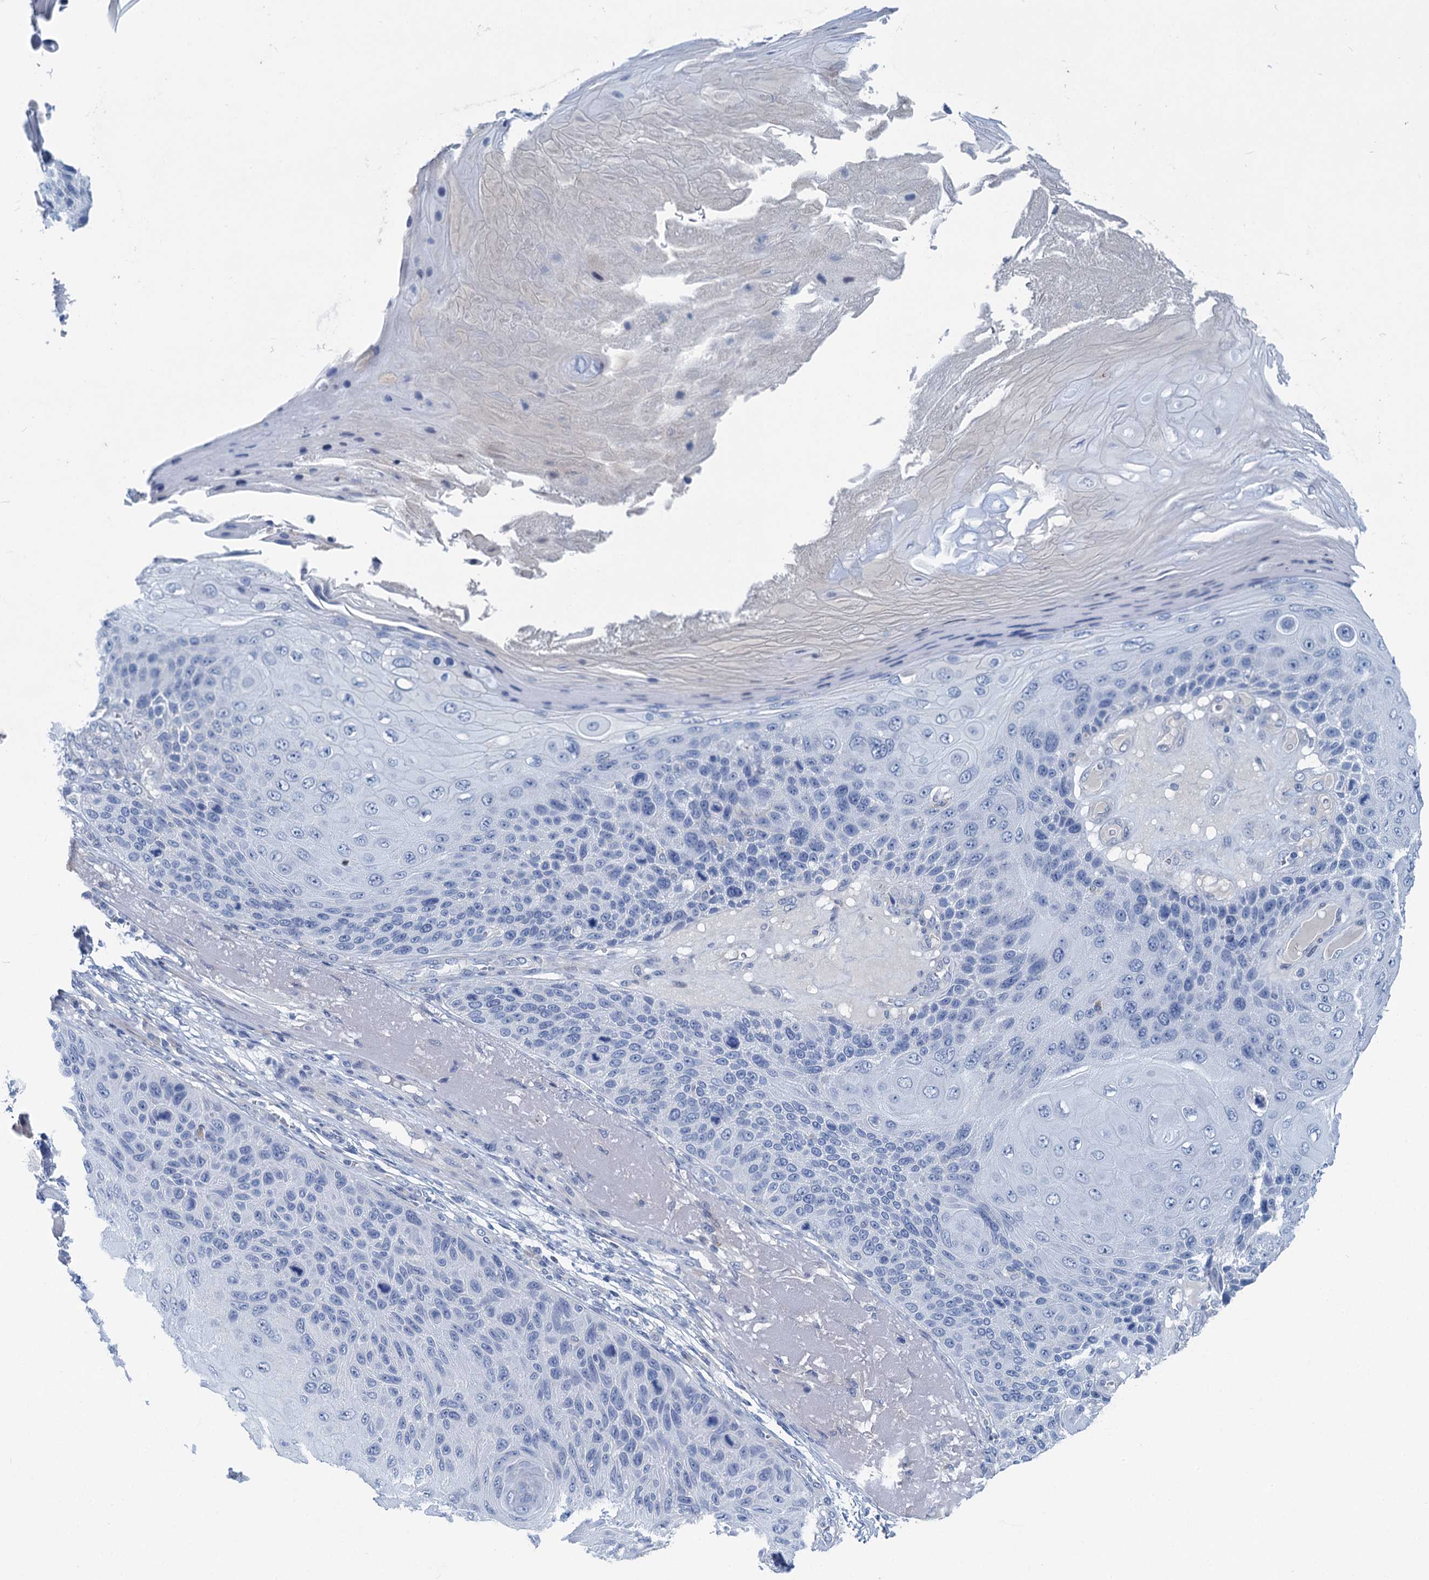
{"staining": {"intensity": "negative", "quantity": "none", "location": "none"}, "tissue": "skin cancer", "cell_type": "Tumor cells", "image_type": "cancer", "snomed": [{"axis": "morphology", "description": "Squamous cell carcinoma, NOS"}, {"axis": "topography", "description": "Skin"}], "caption": "A histopathology image of squamous cell carcinoma (skin) stained for a protein displays no brown staining in tumor cells.", "gene": "CHDH", "patient": {"sex": "female", "age": 88}}